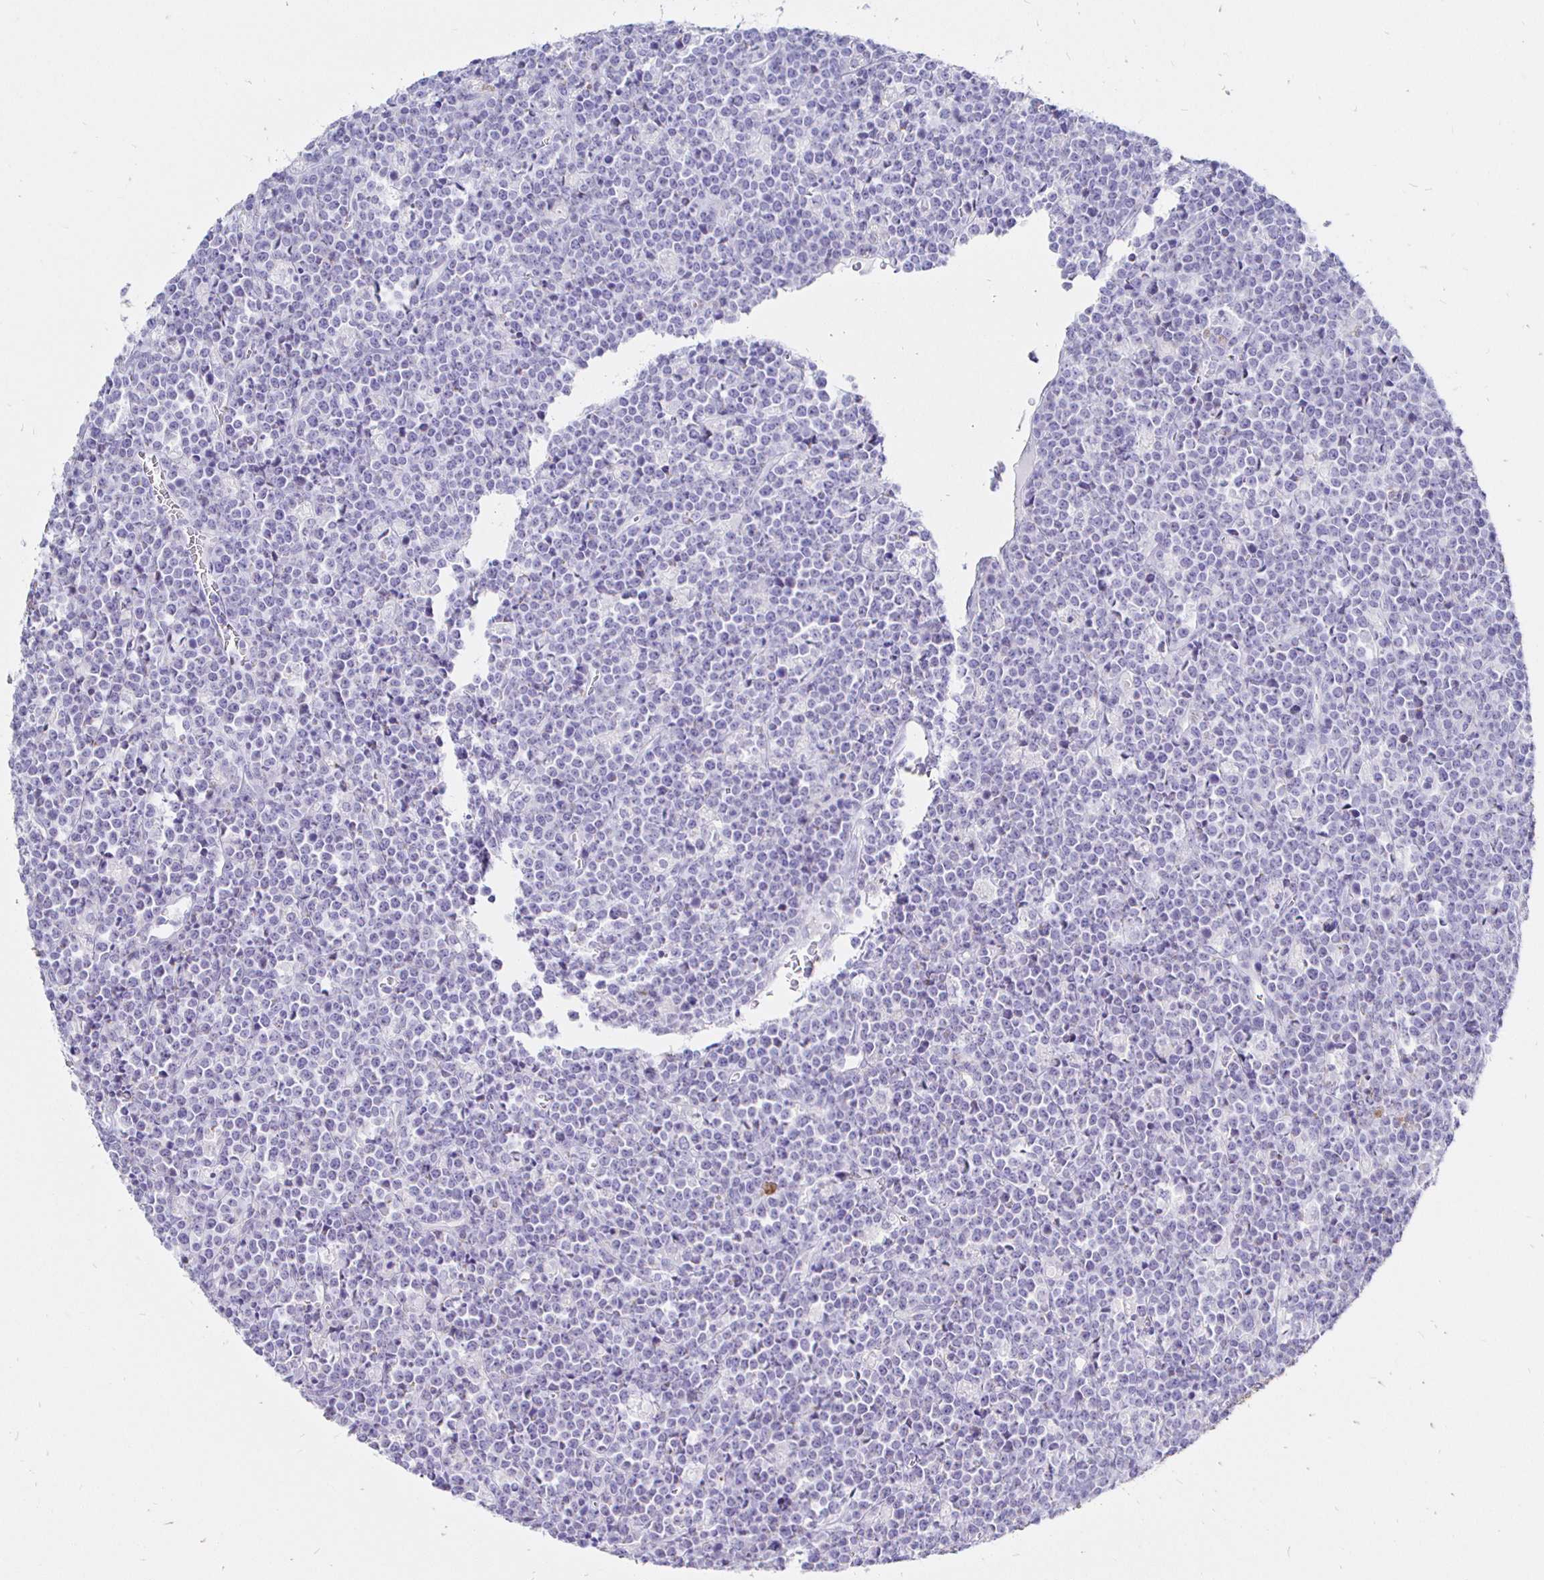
{"staining": {"intensity": "negative", "quantity": "none", "location": "none"}, "tissue": "lymphoma", "cell_type": "Tumor cells", "image_type": "cancer", "snomed": [{"axis": "morphology", "description": "Malignant lymphoma, non-Hodgkin's type, High grade"}, {"axis": "topography", "description": "Ovary"}], "caption": "Immunohistochemistry image of human lymphoma stained for a protein (brown), which displays no positivity in tumor cells. (Brightfield microscopy of DAB (3,3'-diaminobenzidine) immunohistochemistry (IHC) at high magnification).", "gene": "CR2", "patient": {"sex": "female", "age": 56}}